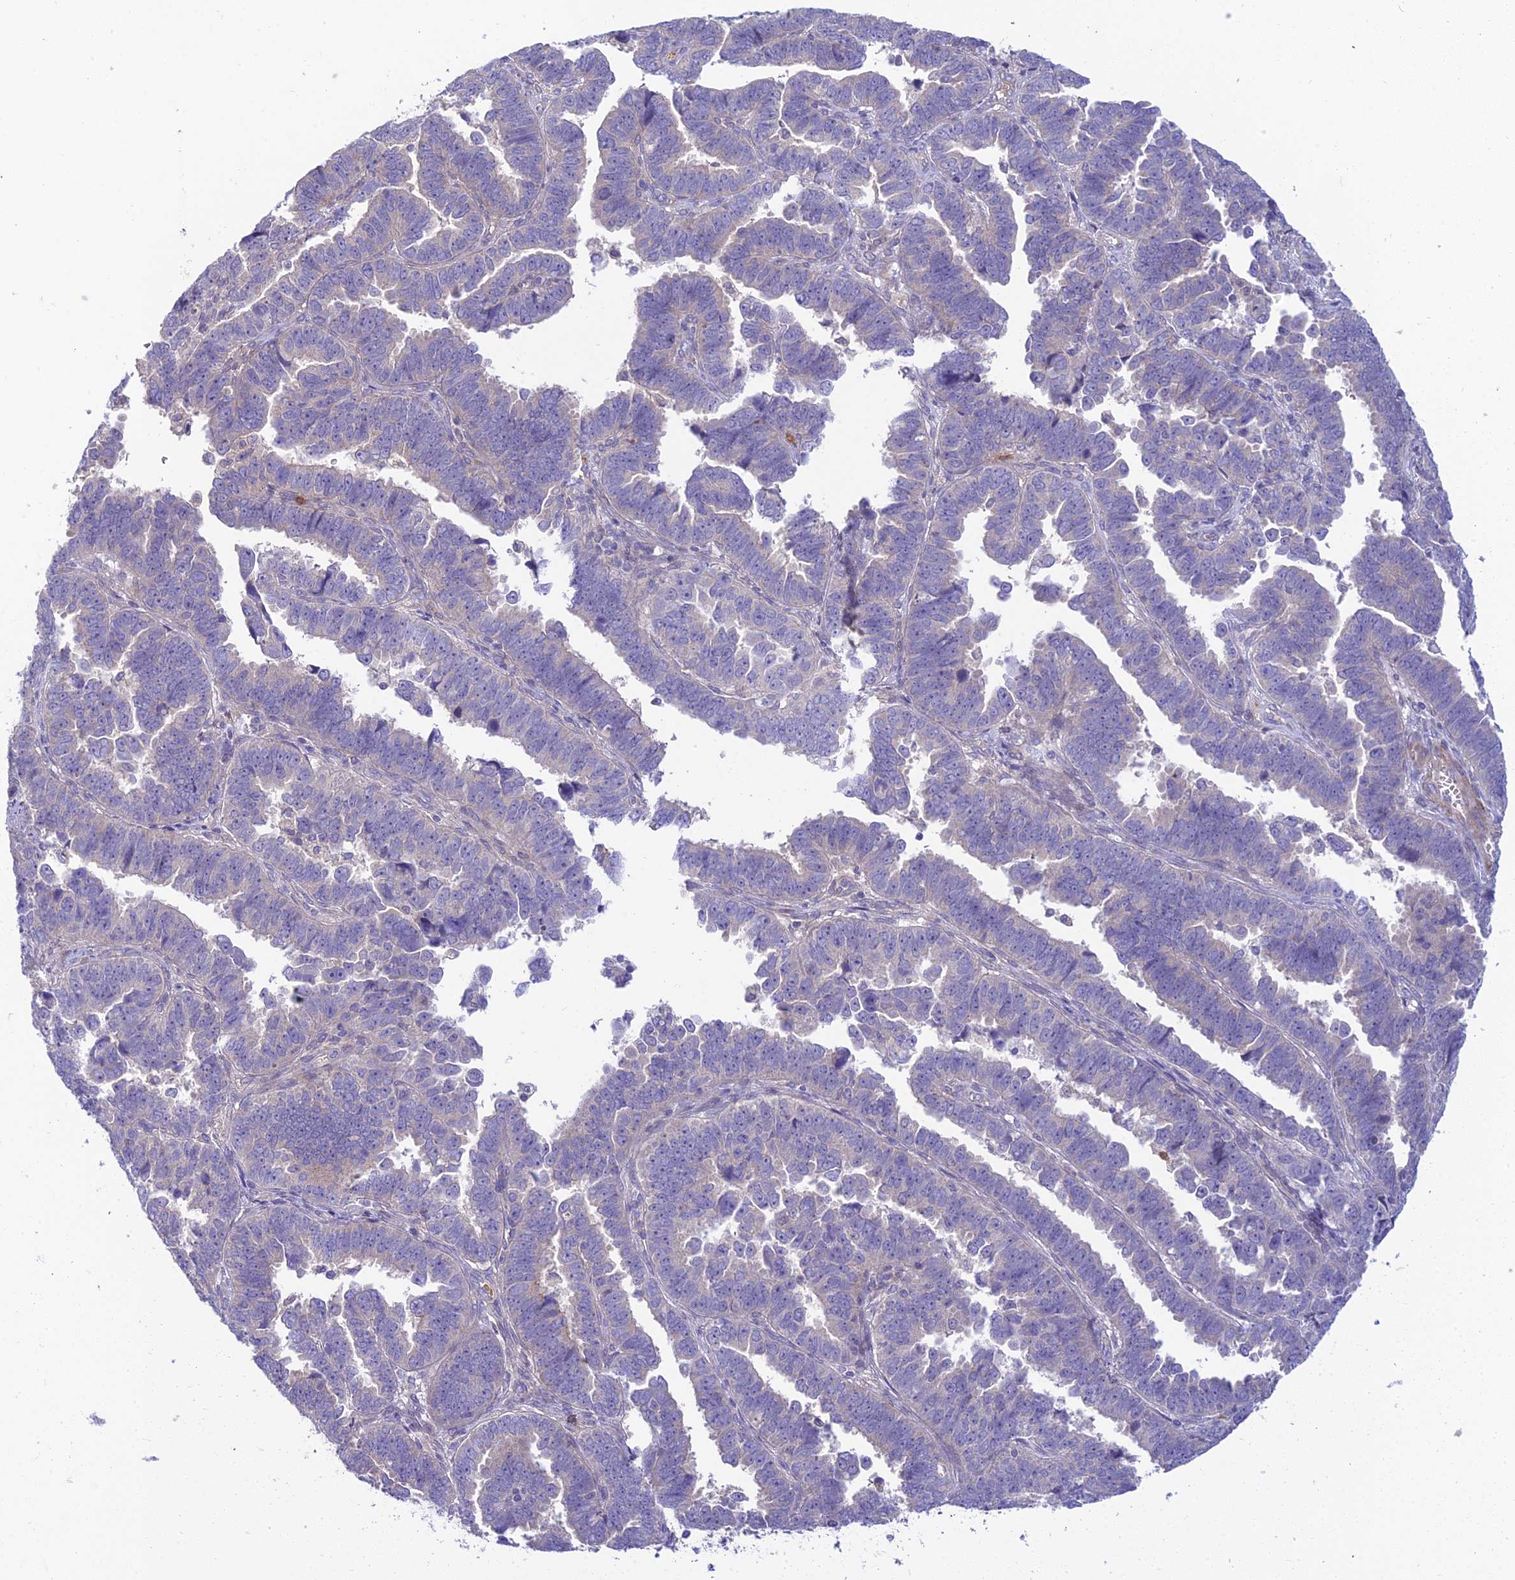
{"staining": {"intensity": "negative", "quantity": "none", "location": "none"}, "tissue": "endometrial cancer", "cell_type": "Tumor cells", "image_type": "cancer", "snomed": [{"axis": "morphology", "description": "Adenocarcinoma, NOS"}, {"axis": "topography", "description": "Endometrium"}], "caption": "Endometrial adenocarcinoma stained for a protein using IHC reveals no positivity tumor cells.", "gene": "DUS2", "patient": {"sex": "female", "age": 75}}